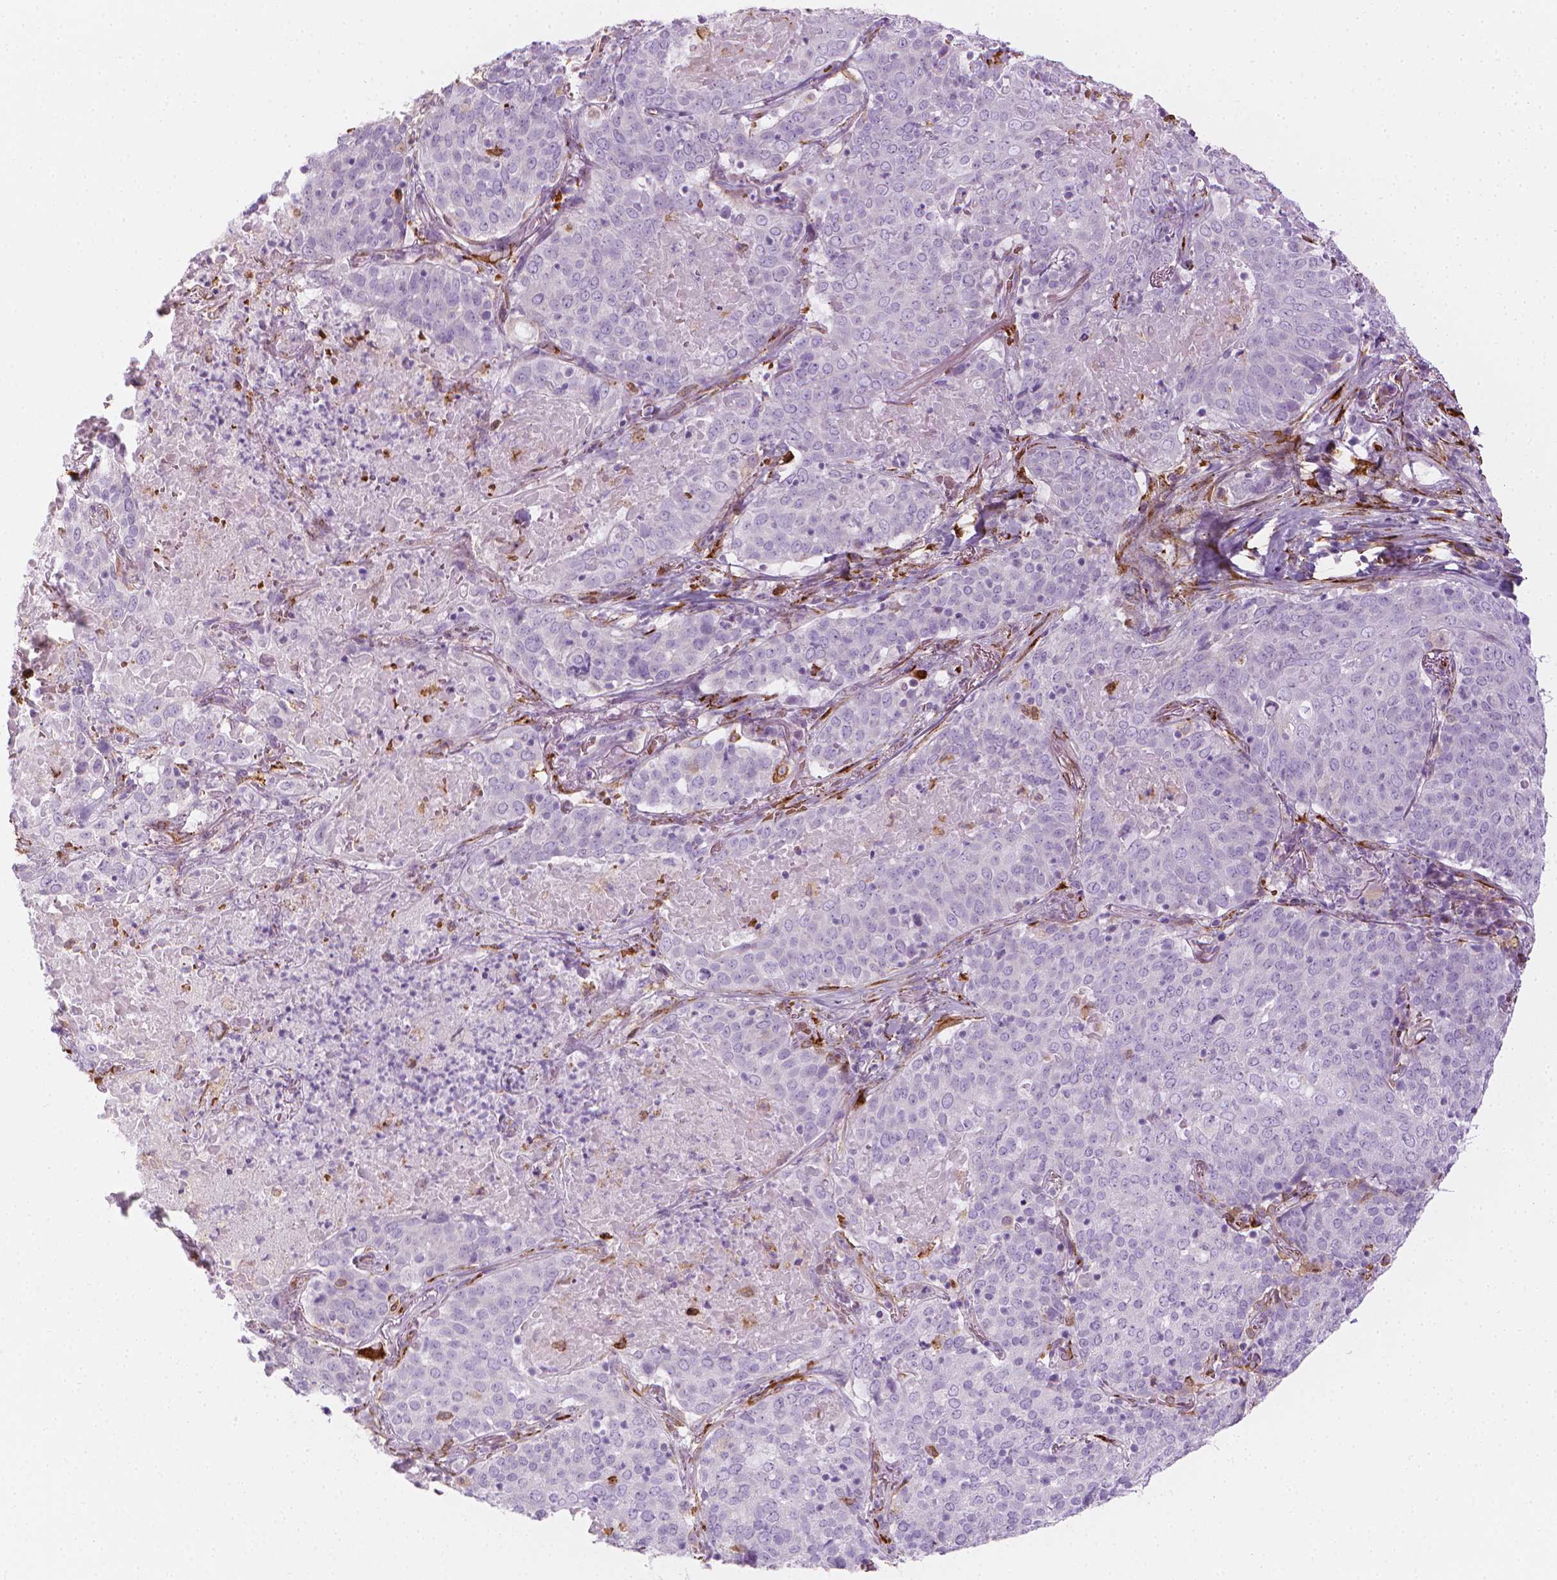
{"staining": {"intensity": "negative", "quantity": "none", "location": "none"}, "tissue": "lung cancer", "cell_type": "Tumor cells", "image_type": "cancer", "snomed": [{"axis": "morphology", "description": "Squamous cell carcinoma, NOS"}, {"axis": "topography", "description": "Lung"}], "caption": "Immunohistochemistry (IHC) micrograph of neoplastic tissue: squamous cell carcinoma (lung) stained with DAB (3,3'-diaminobenzidine) shows no significant protein expression in tumor cells.", "gene": "CES1", "patient": {"sex": "male", "age": 82}}